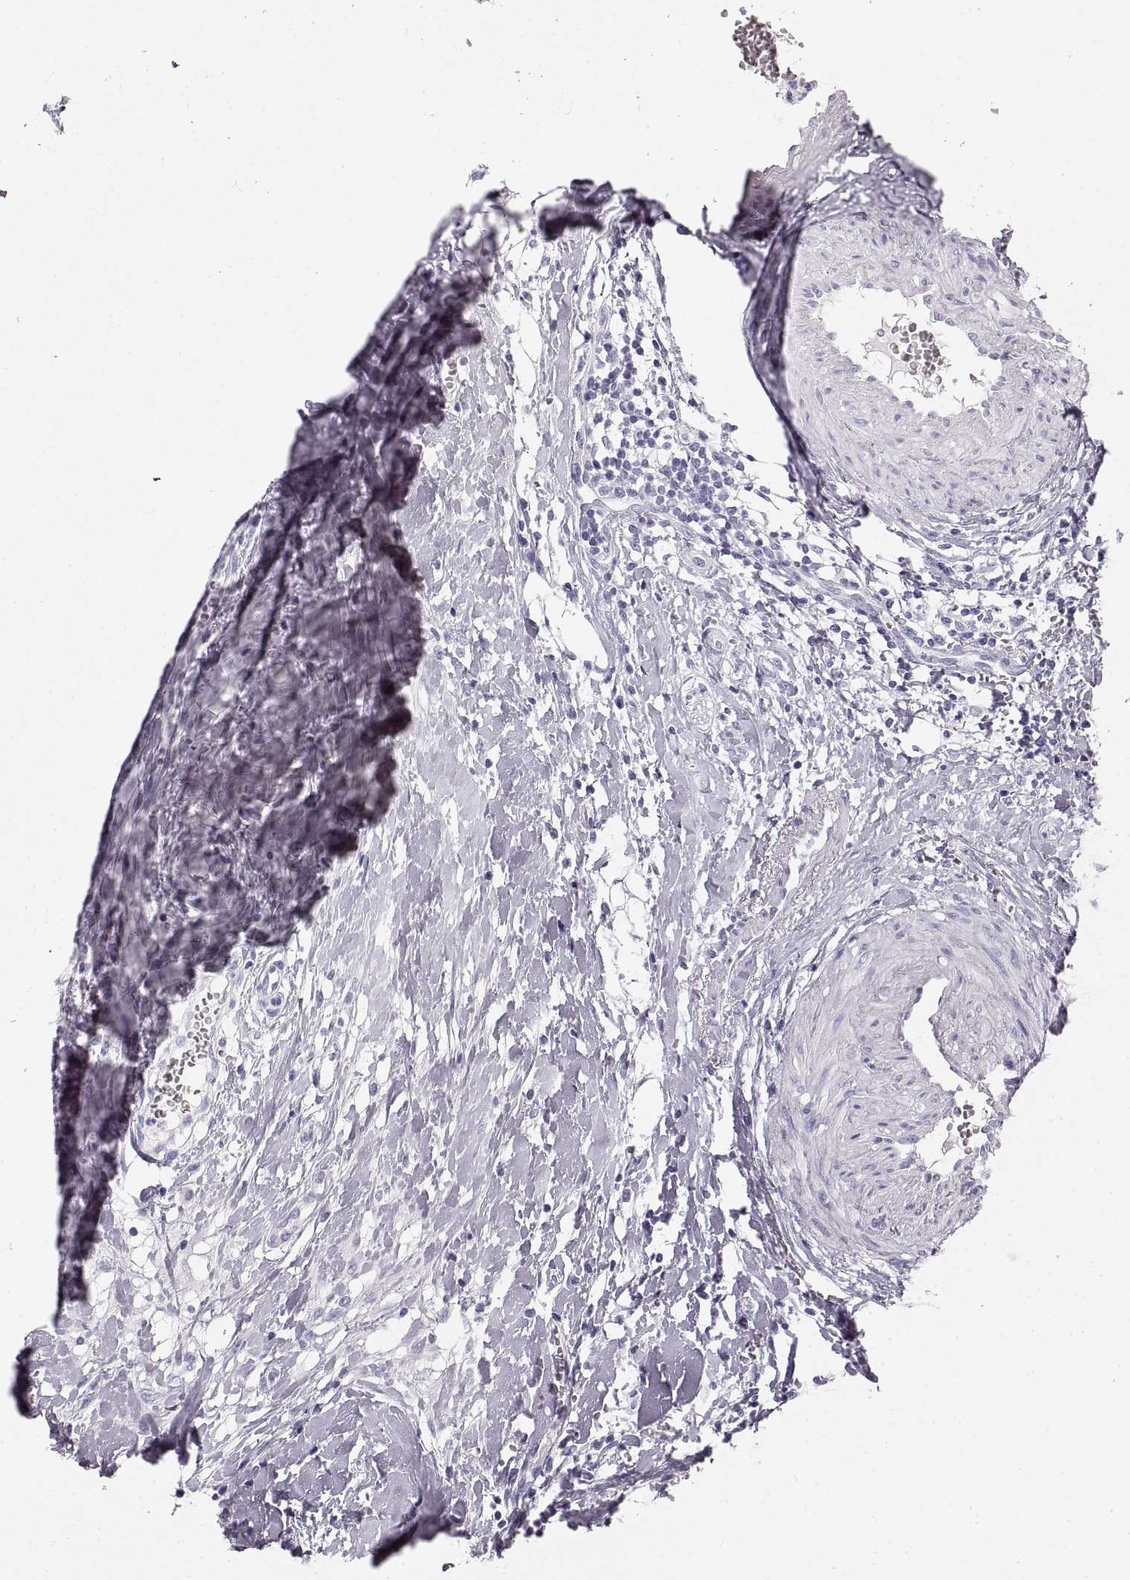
{"staining": {"intensity": "negative", "quantity": "none", "location": "none"}, "tissue": "head and neck cancer", "cell_type": "Tumor cells", "image_type": "cancer", "snomed": [{"axis": "morphology", "description": "Squamous cell carcinoma, NOS"}, {"axis": "morphology", "description": "Squamous cell carcinoma, metastatic, NOS"}, {"axis": "topography", "description": "Oral tissue"}, {"axis": "topography", "description": "Head-Neck"}], "caption": "IHC histopathology image of neoplastic tissue: human head and neck squamous cell carcinoma stained with DAB (3,3'-diaminobenzidine) exhibits no significant protein positivity in tumor cells.", "gene": "CRYAA", "patient": {"sex": "female", "age": 85}}